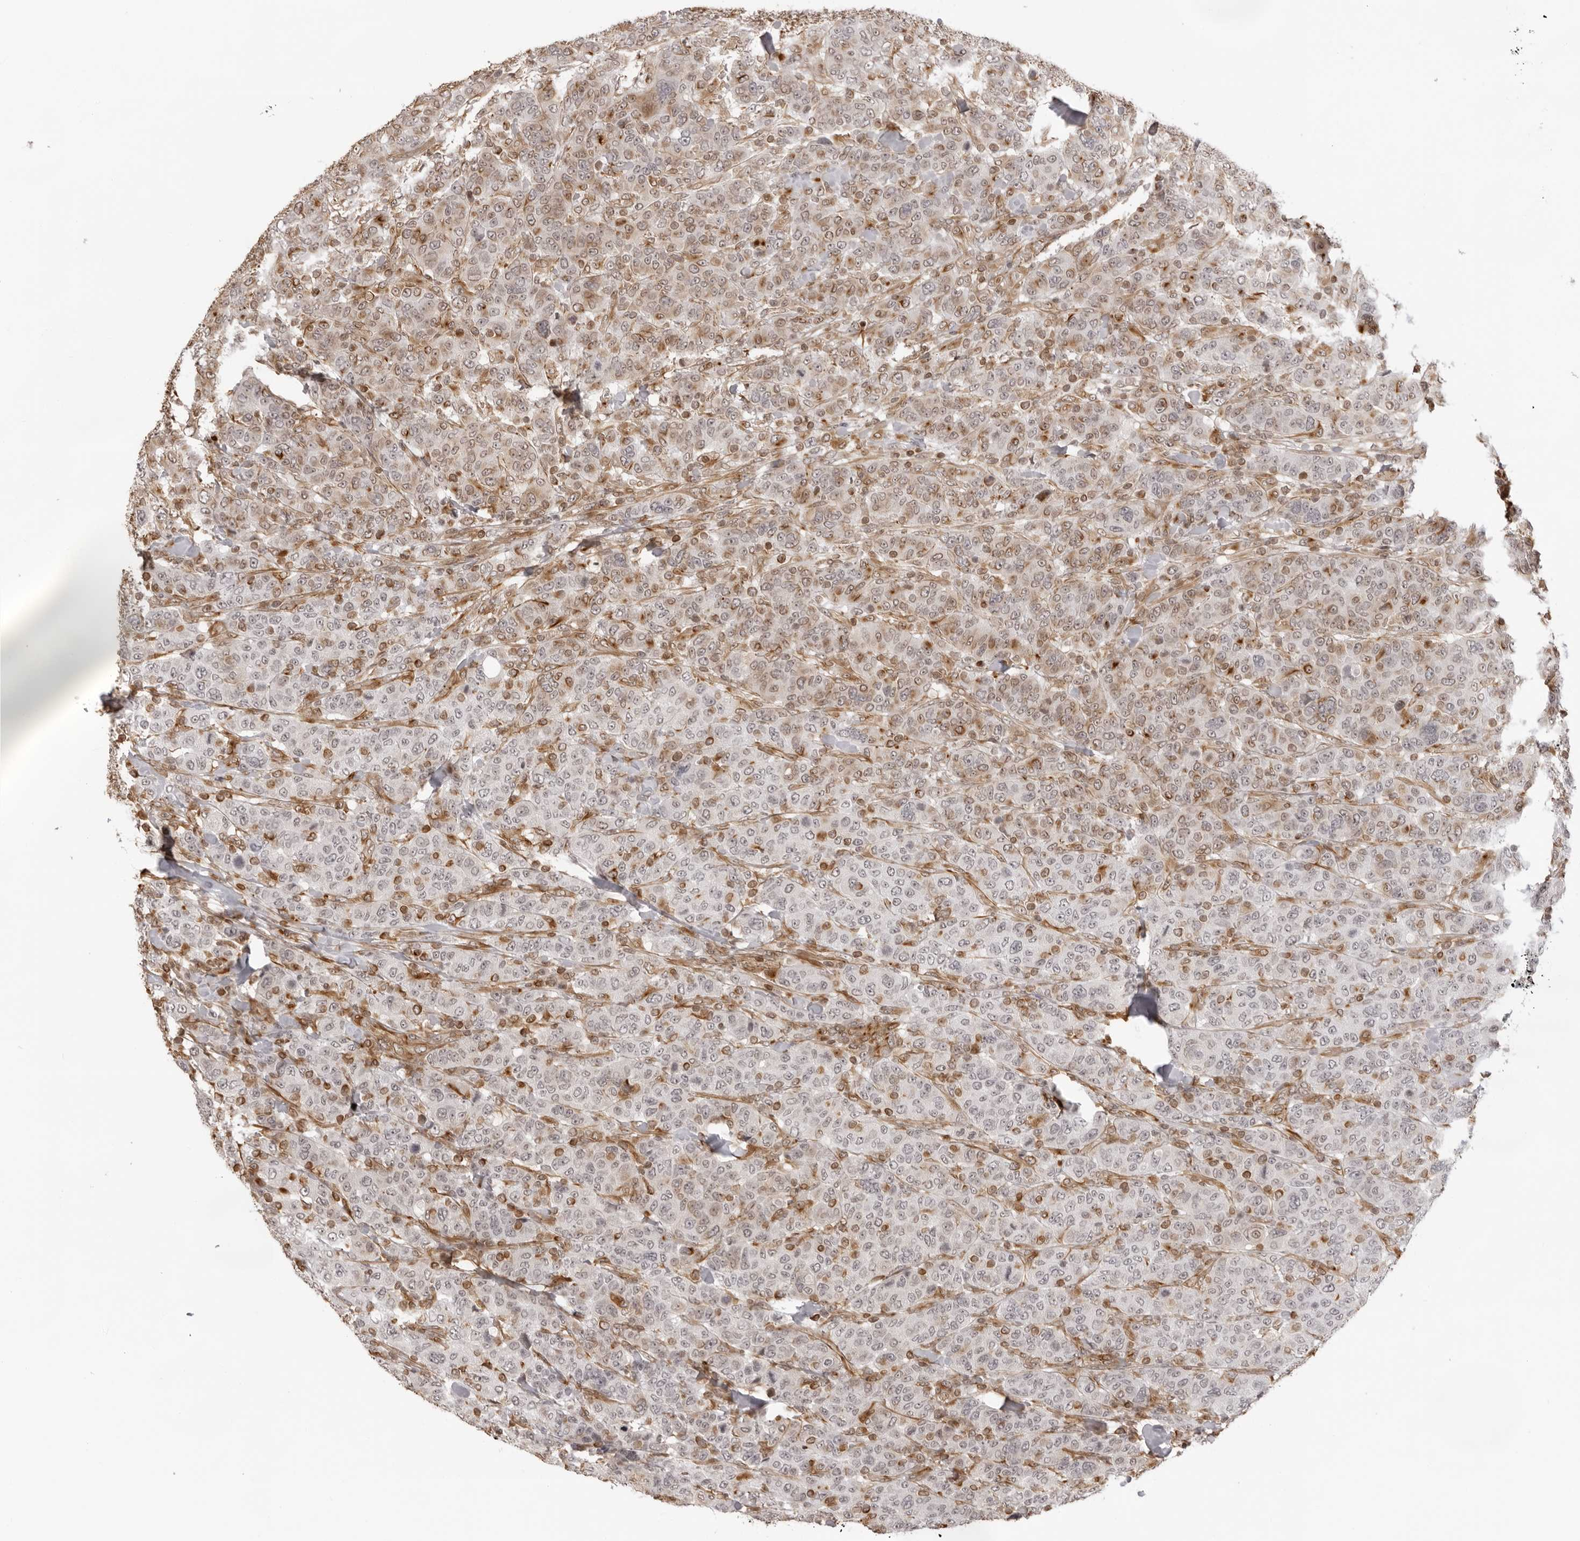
{"staining": {"intensity": "moderate", "quantity": "<25%", "location": "cytoplasmic/membranous"}, "tissue": "breast cancer", "cell_type": "Tumor cells", "image_type": "cancer", "snomed": [{"axis": "morphology", "description": "Duct carcinoma"}, {"axis": "topography", "description": "Breast"}], "caption": "Invasive ductal carcinoma (breast) stained with DAB IHC exhibits low levels of moderate cytoplasmic/membranous staining in about <25% of tumor cells.", "gene": "DYNLT5", "patient": {"sex": "female", "age": 37}}